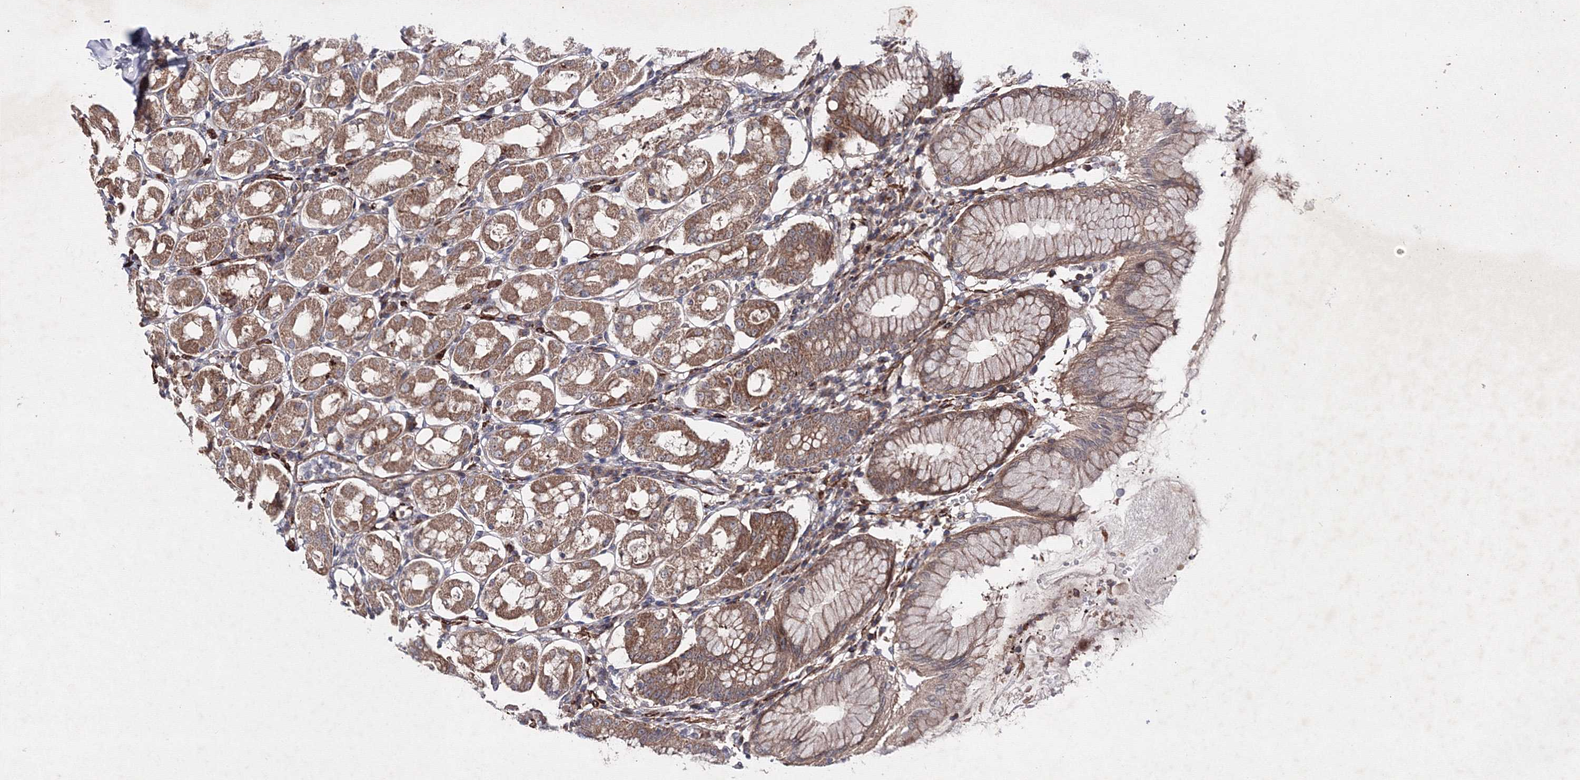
{"staining": {"intensity": "strong", "quantity": ">75%", "location": "cytoplasmic/membranous"}, "tissue": "stomach", "cell_type": "Glandular cells", "image_type": "normal", "snomed": [{"axis": "morphology", "description": "Normal tissue, NOS"}, {"axis": "topography", "description": "Stomach"}, {"axis": "topography", "description": "Stomach, lower"}], "caption": "Stomach stained for a protein shows strong cytoplasmic/membranous positivity in glandular cells. The staining is performed using DAB brown chromogen to label protein expression. The nuclei are counter-stained blue using hematoxylin.", "gene": "GFM1", "patient": {"sex": "female", "age": 56}}